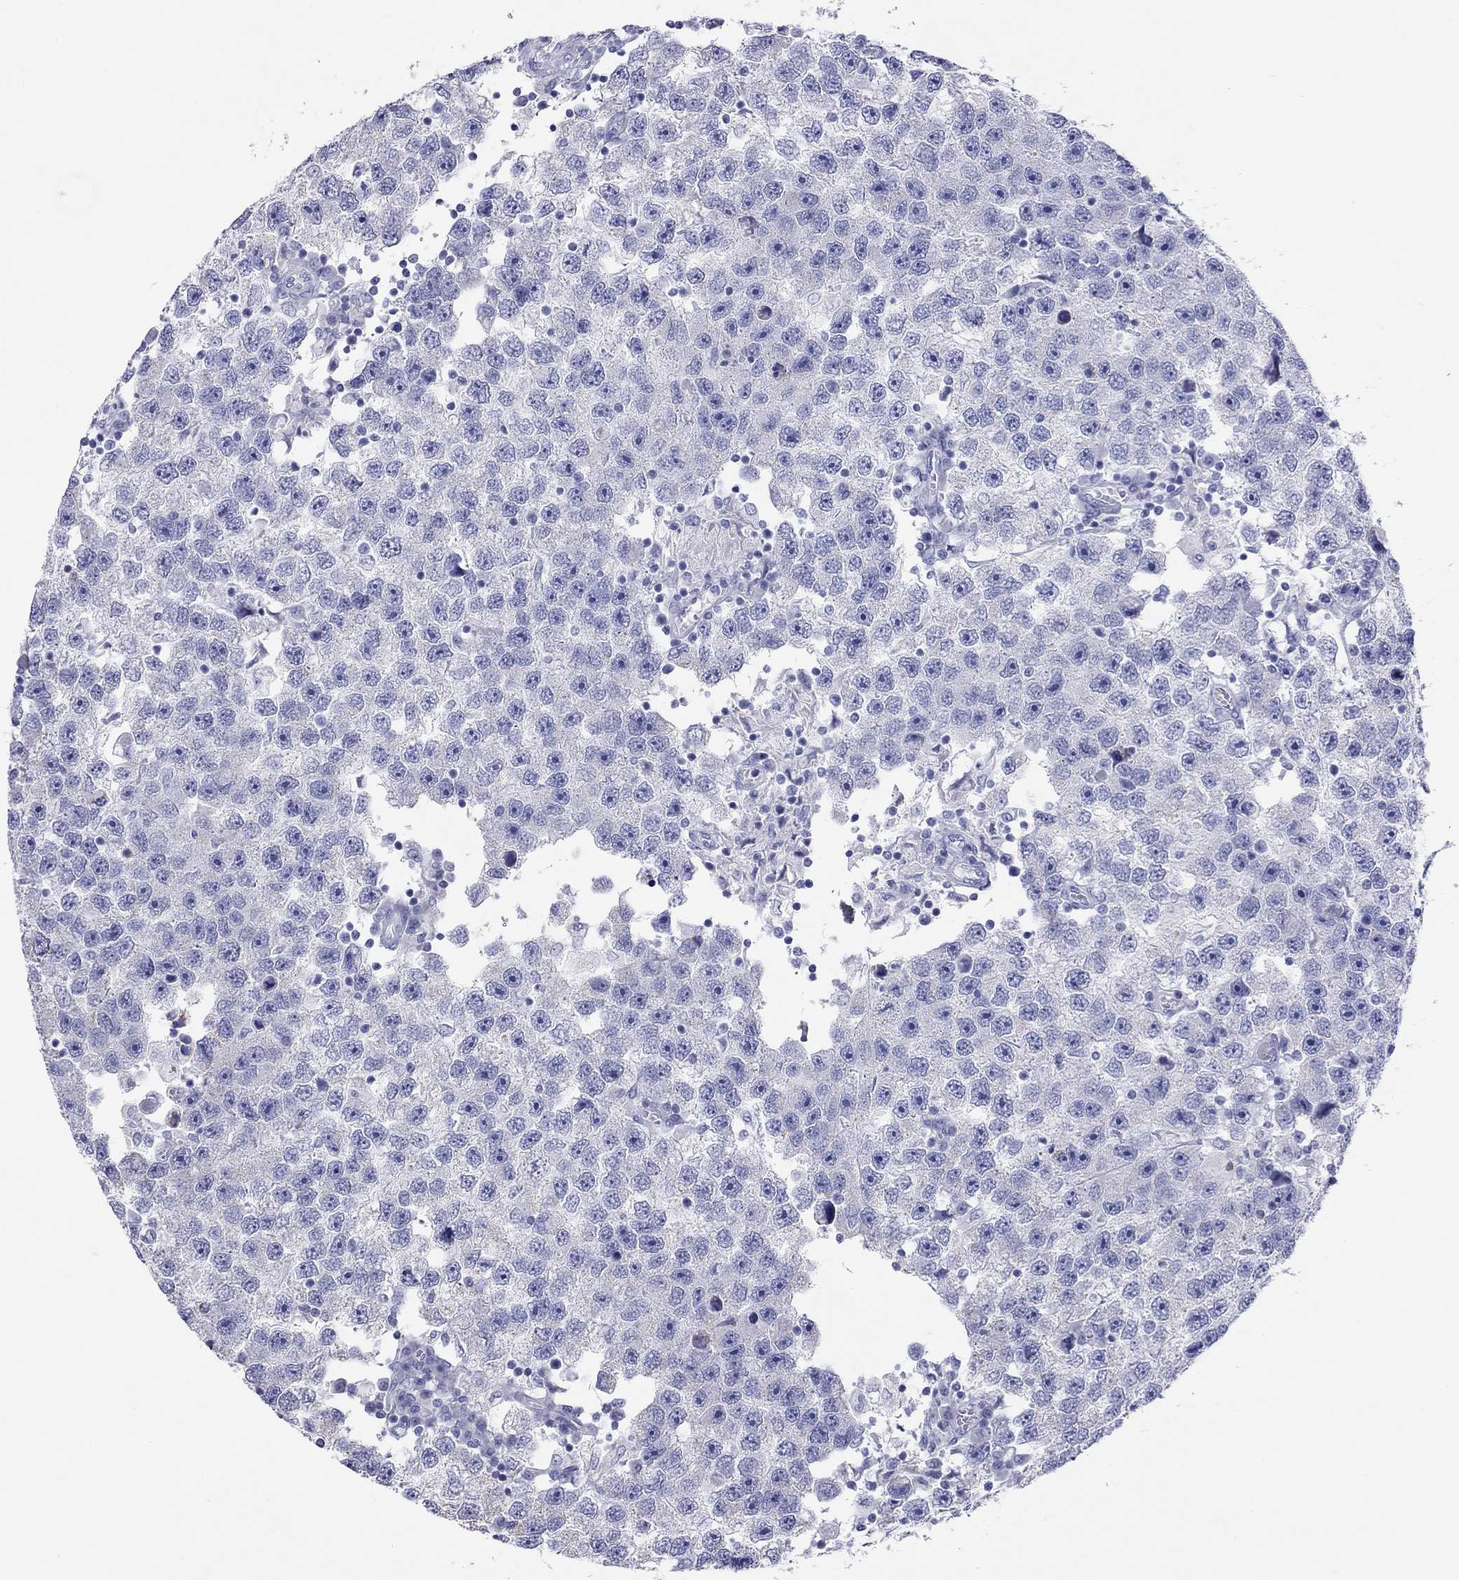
{"staining": {"intensity": "negative", "quantity": "none", "location": "none"}, "tissue": "testis cancer", "cell_type": "Tumor cells", "image_type": "cancer", "snomed": [{"axis": "morphology", "description": "Seminoma, NOS"}, {"axis": "topography", "description": "Testis"}], "caption": "The histopathology image shows no staining of tumor cells in testis cancer (seminoma). The staining was performed using DAB to visualize the protein expression in brown, while the nuclei were stained in blue with hematoxylin (Magnification: 20x).", "gene": "DPY19L2", "patient": {"sex": "male", "age": 26}}